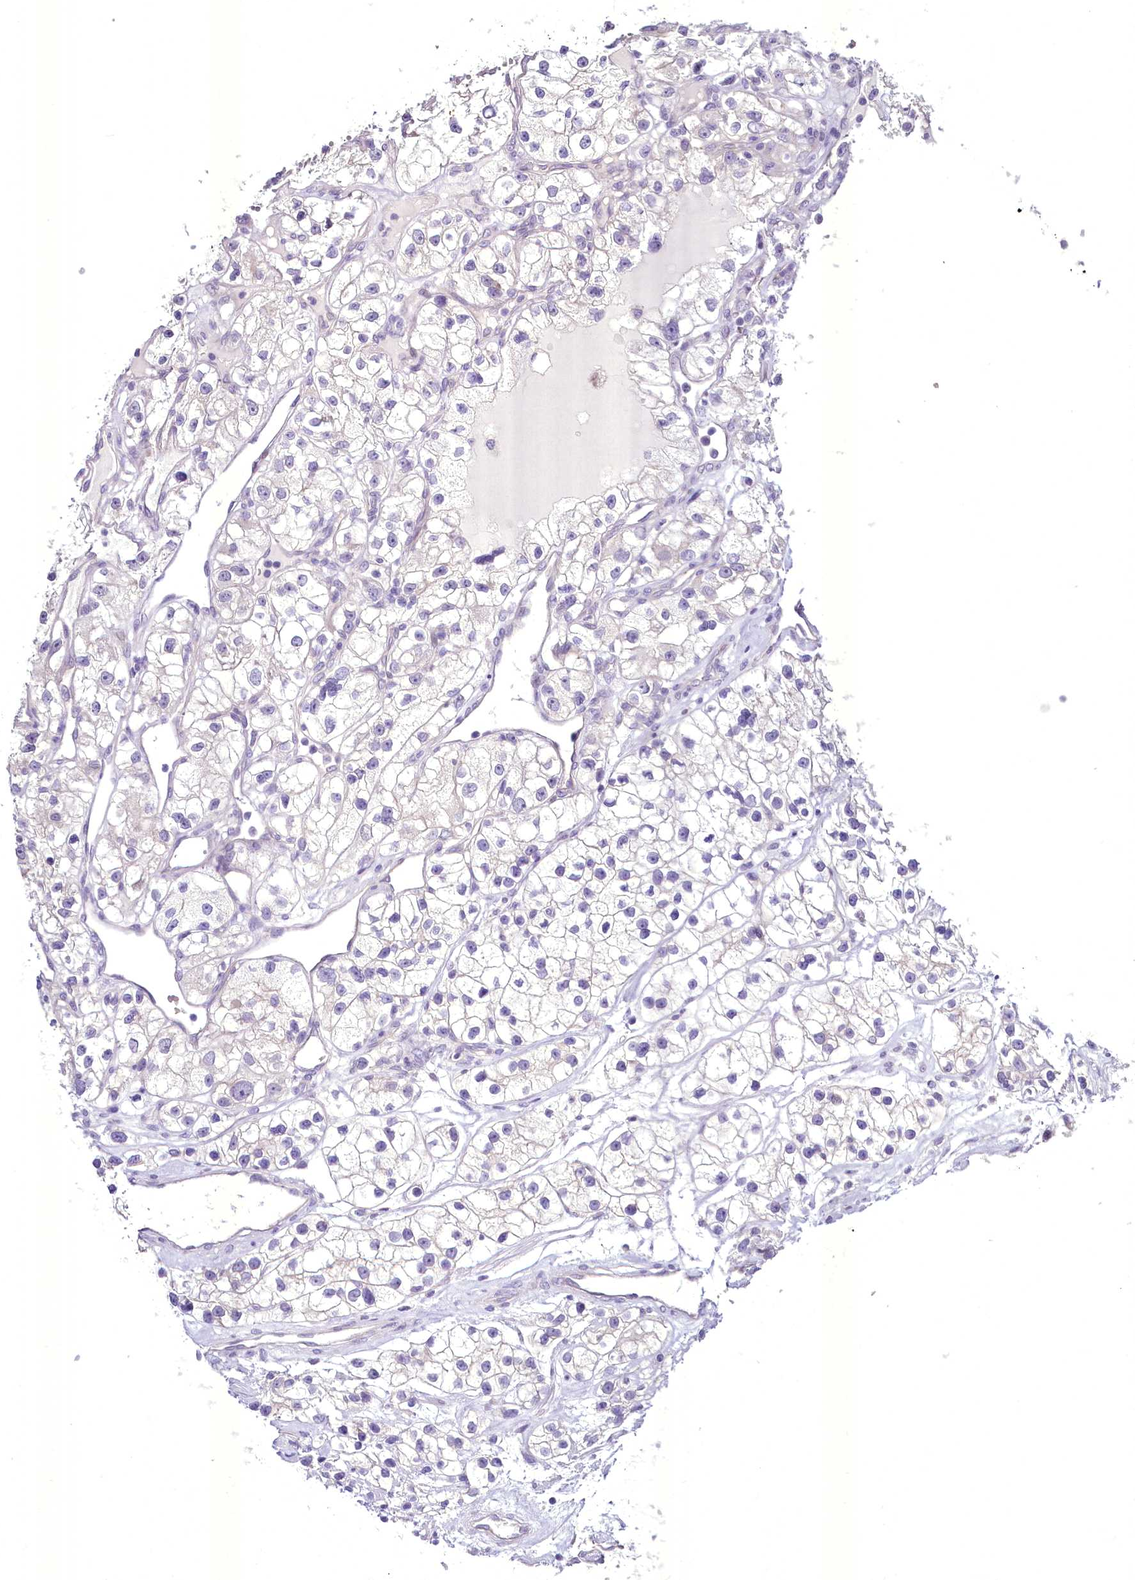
{"staining": {"intensity": "negative", "quantity": "none", "location": "none"}, "tissue": "renal cancer", "cell_type": "Tumor cells", "image_type": "cancer", "snomed": [{"axis": "morphology", "description": "Adenocarcinoma, NOS"}, {"axis": "topography", "description": "Kidney"}], "caption": "The histopathology image demonstrates no staining of tumor cells in adenocarcinoma (renal).", "gene": "BANK1", "patient": {"sex": "female", "age": 57}}